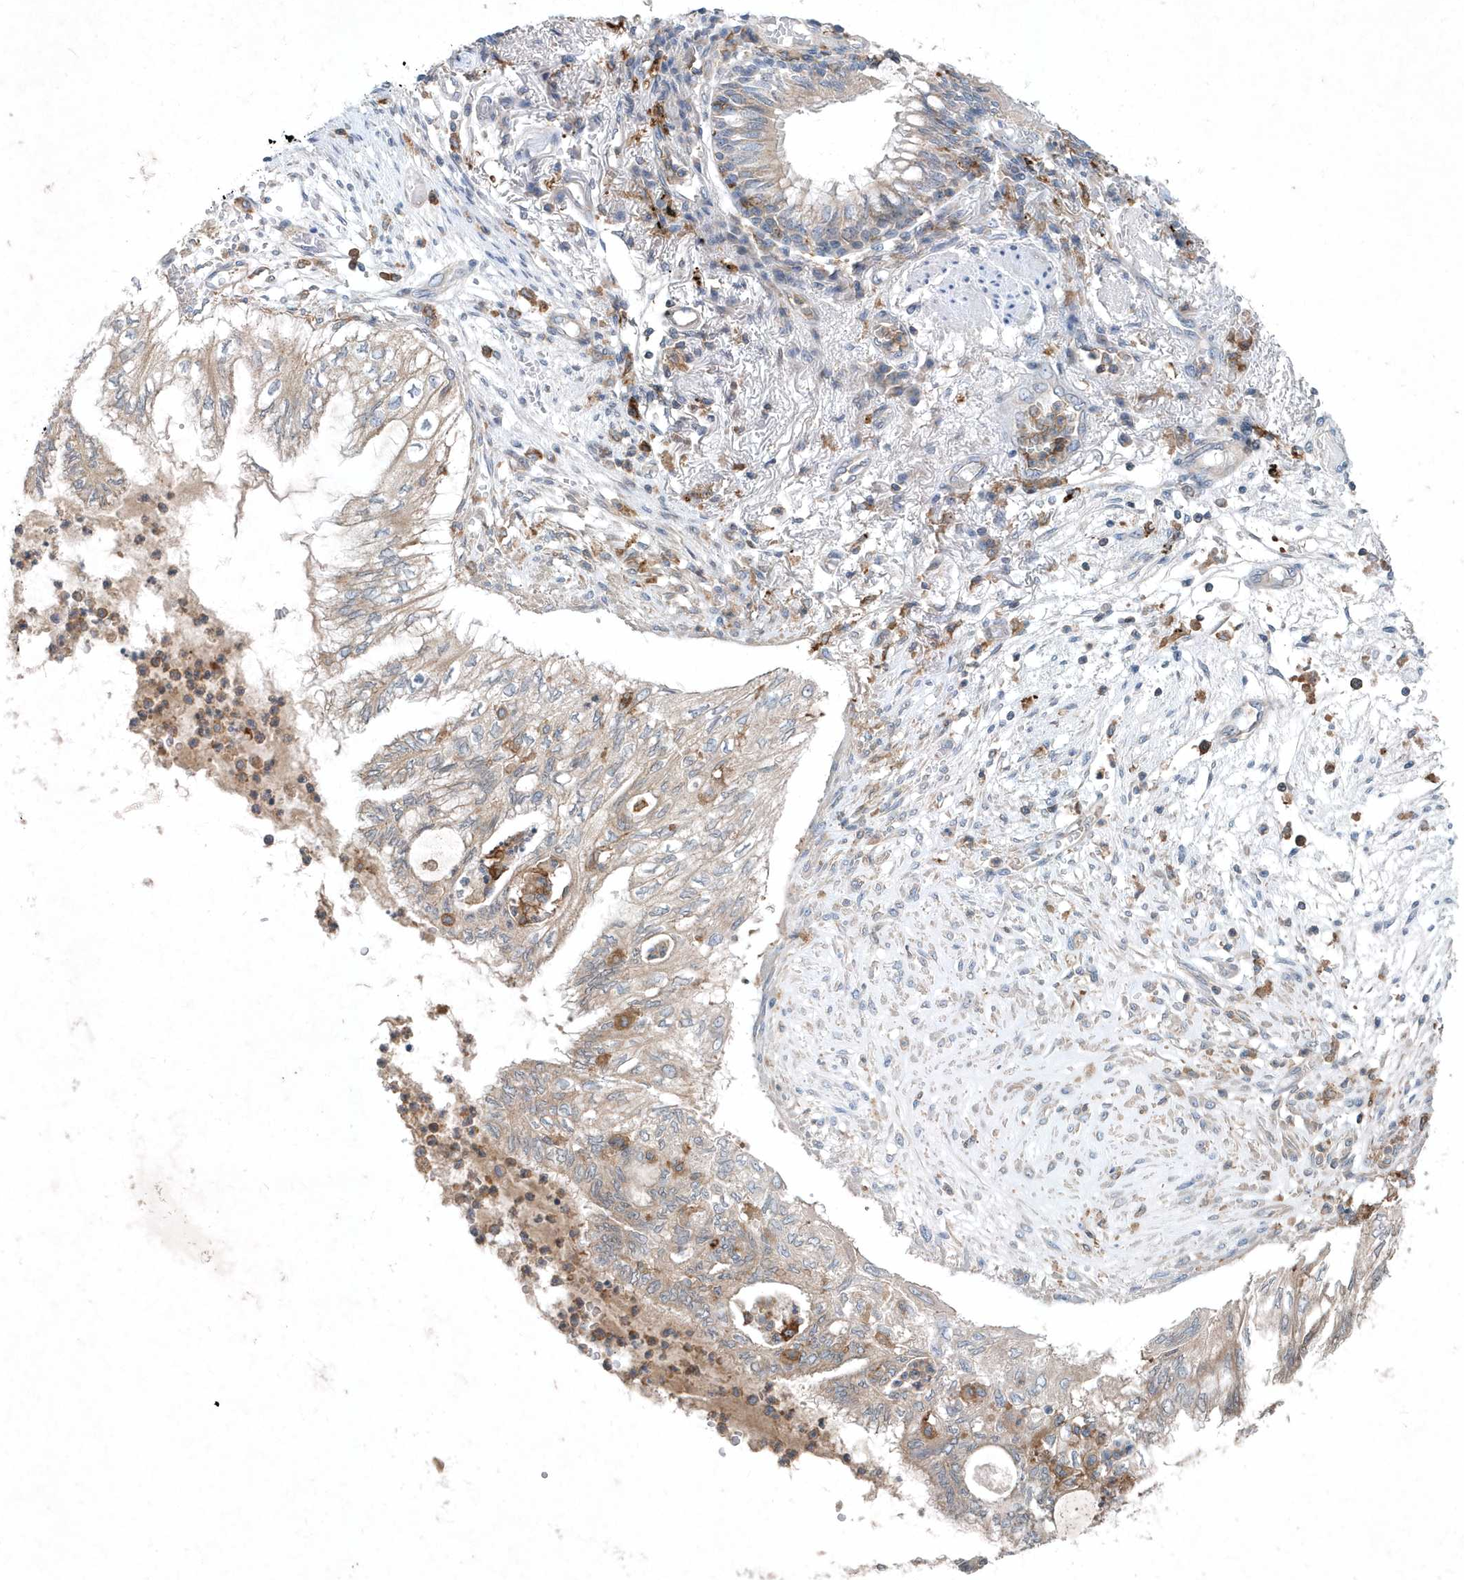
{"staining": {"intensity": "weak", "quantity": "<25%", "location": "cytoplasmic/membranous"}, "tissue": "lung cancer", "cell_type": "Tumor cells", "image_type": "cancer", "snomed": [{"axis": "morphology", "description": "Adenocarcinoma, NOS"}, {"axis": "topography", "description": "Lung"}], "caption": "Immunohistochemical staining of human lung adenocarcinoma shows no significant positivity in tumor cells. (Stains: DAB immunohistochemistry with hematoxylin counter stain, Microscopy: brightfield microscopy at high magnification).", "gene": "P2RY10", "patient": {"sex": "female", "age": 70}}